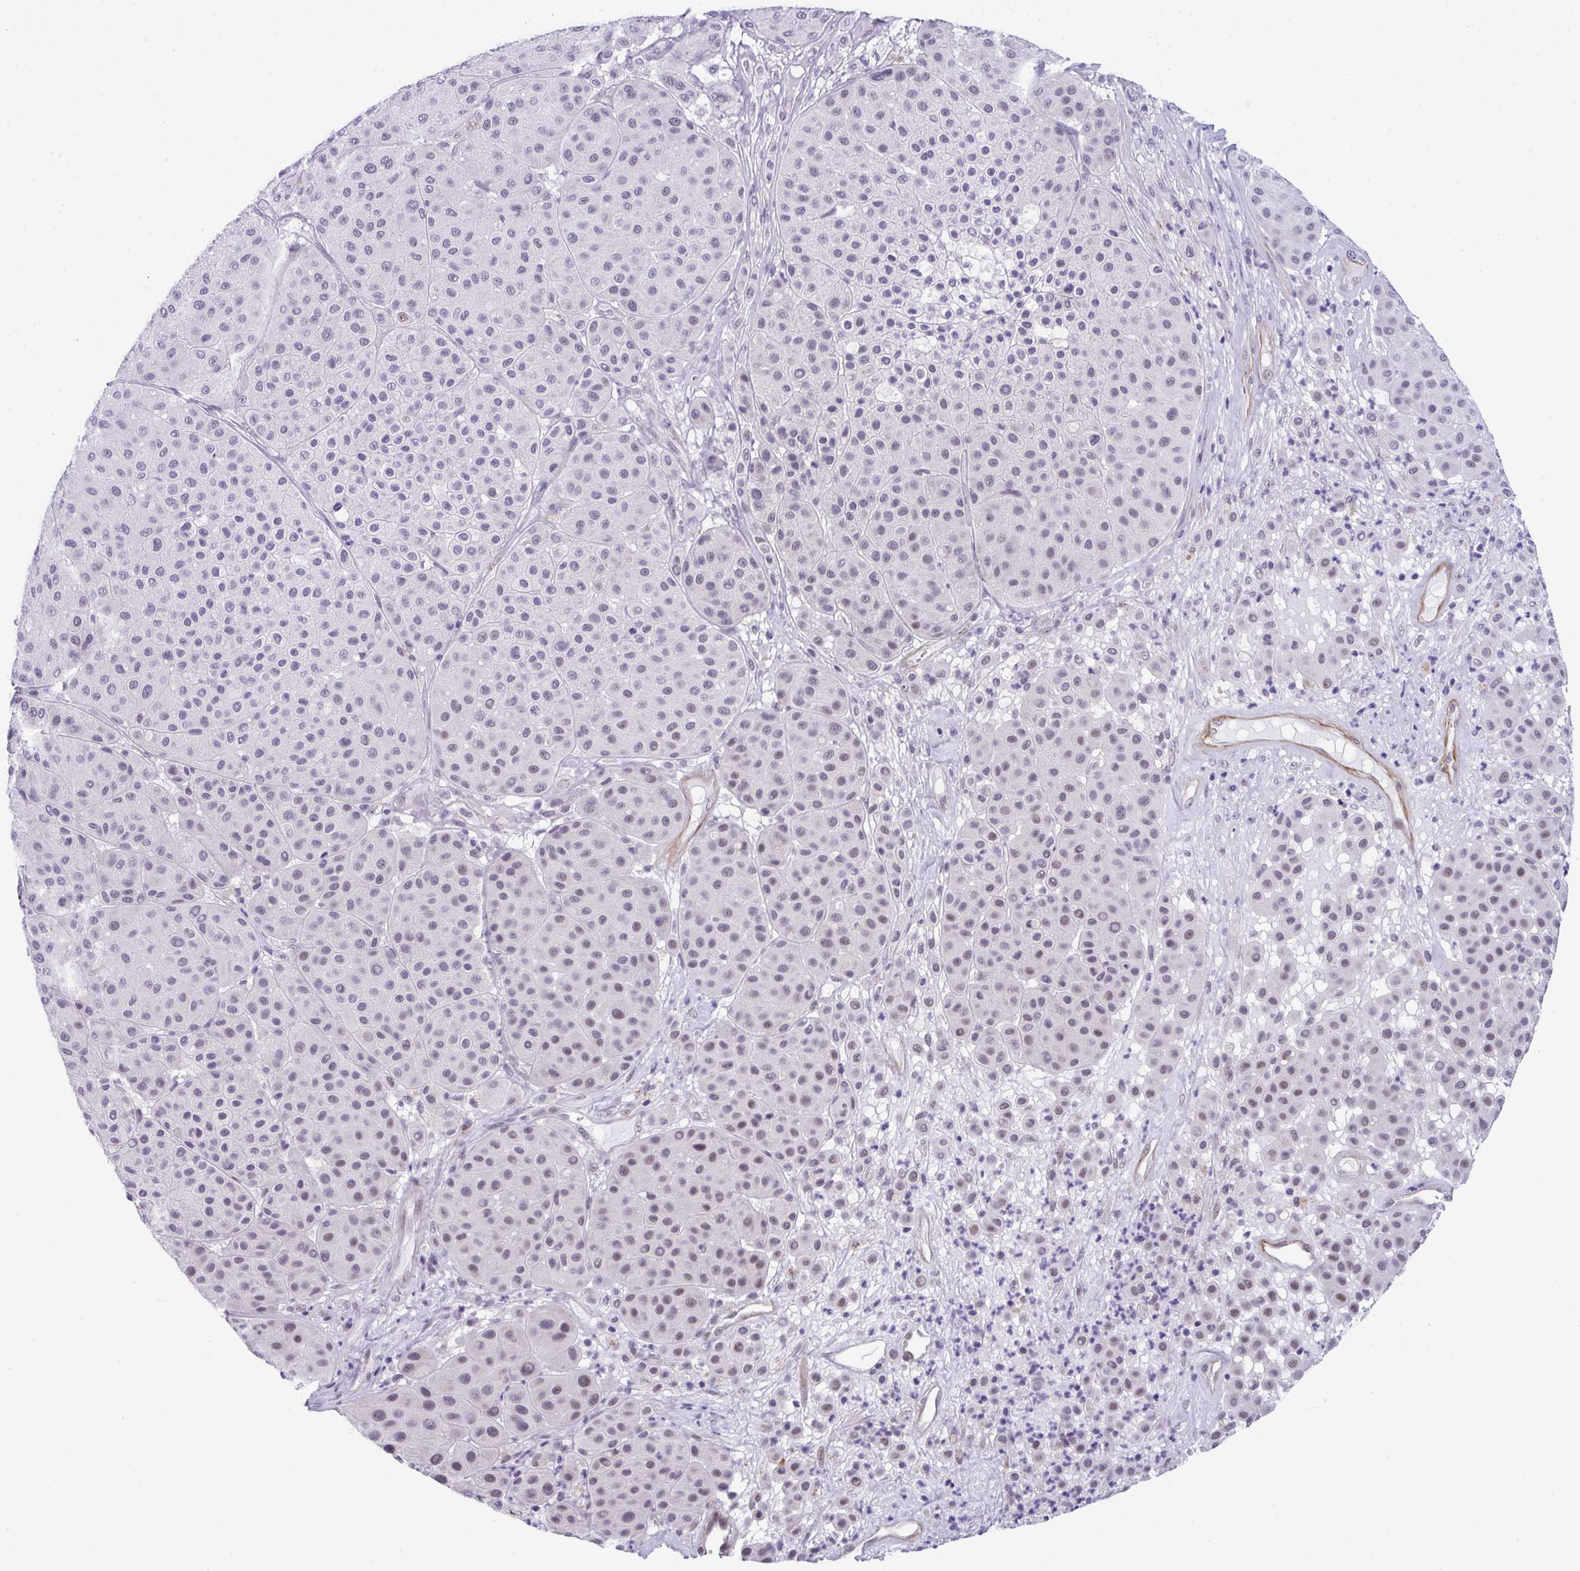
{"staining": {"intensity": "negative", "quantity": "none", "location": "none"}, "tissue": "melanoma", "cell_type": "Tumor cells", "image_type": "cancer", "snomed": [{"axis": "morphology", "description": "Malignant melanoma, Metastatic site"}, {"axis": "topography", "description": "Smooth muscle"}], "caption": "A high-resolution histopathology image shows immunohistochemistry staining of malignant melanoma (metastatic site), which demonstrates no significant expression in tumor cells.", "gene": "CDK13", "patient": {"sex": "male", "age": 41}}